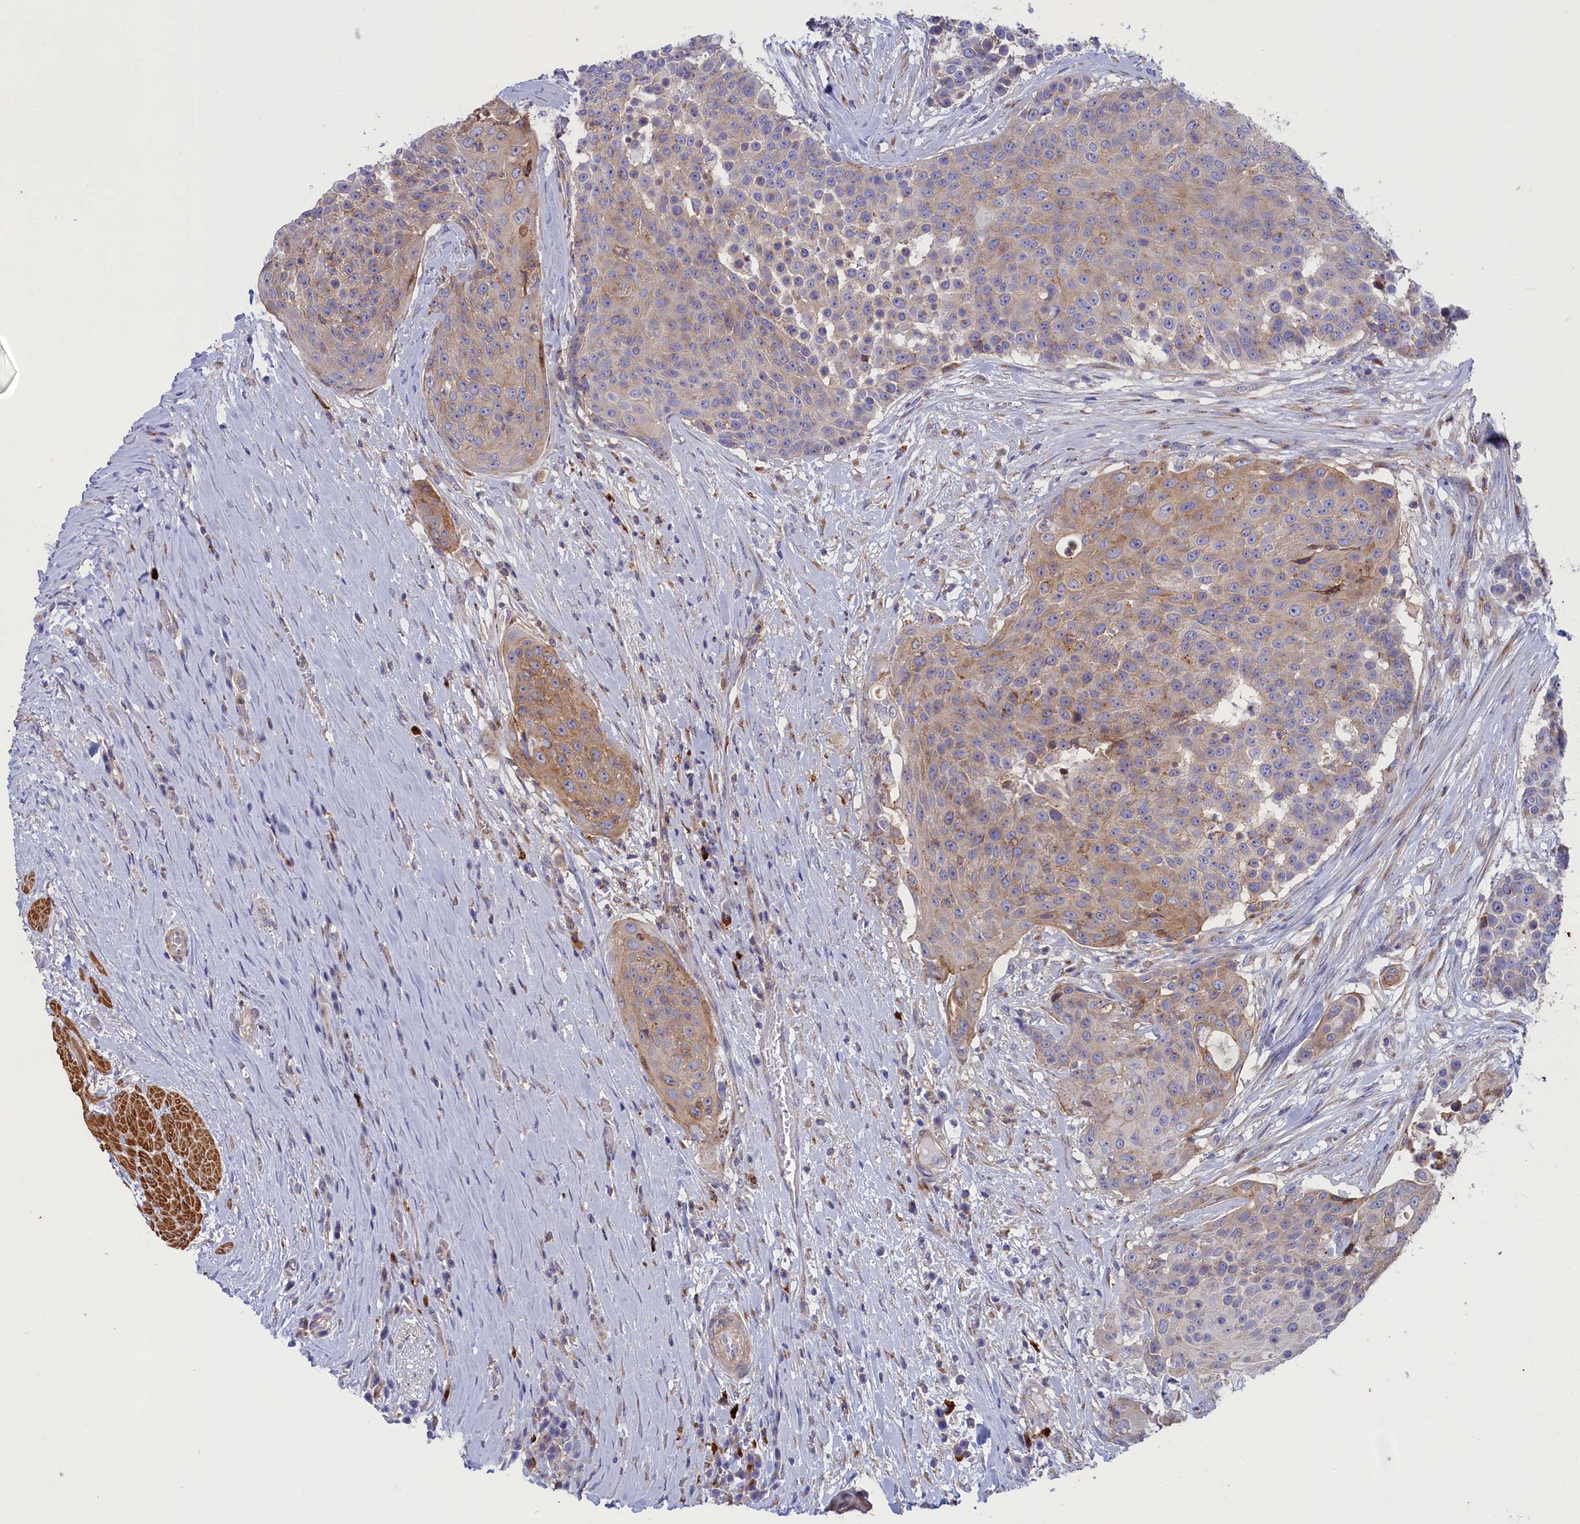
{"staining": {"intensity": "weak", "quantity": "<25%", "location": "cytoplasmic/membranous"}, "tissue": "urothelial cancer", "cell_type": "Tumor cells", "image_type": "cancer", "snomed": [{"axis": "morphology", "description": "Urothelial carcinoma, High grade"}, {"axis": "topography", "description": "Urinary bladder"}], "caption": "This is a image of immunohistochemistry staining of urothelial cancer, which shows no expression in tumor cells.", "gene": "SCAMP4", "patient": {"sex": "female", "age": 63}}